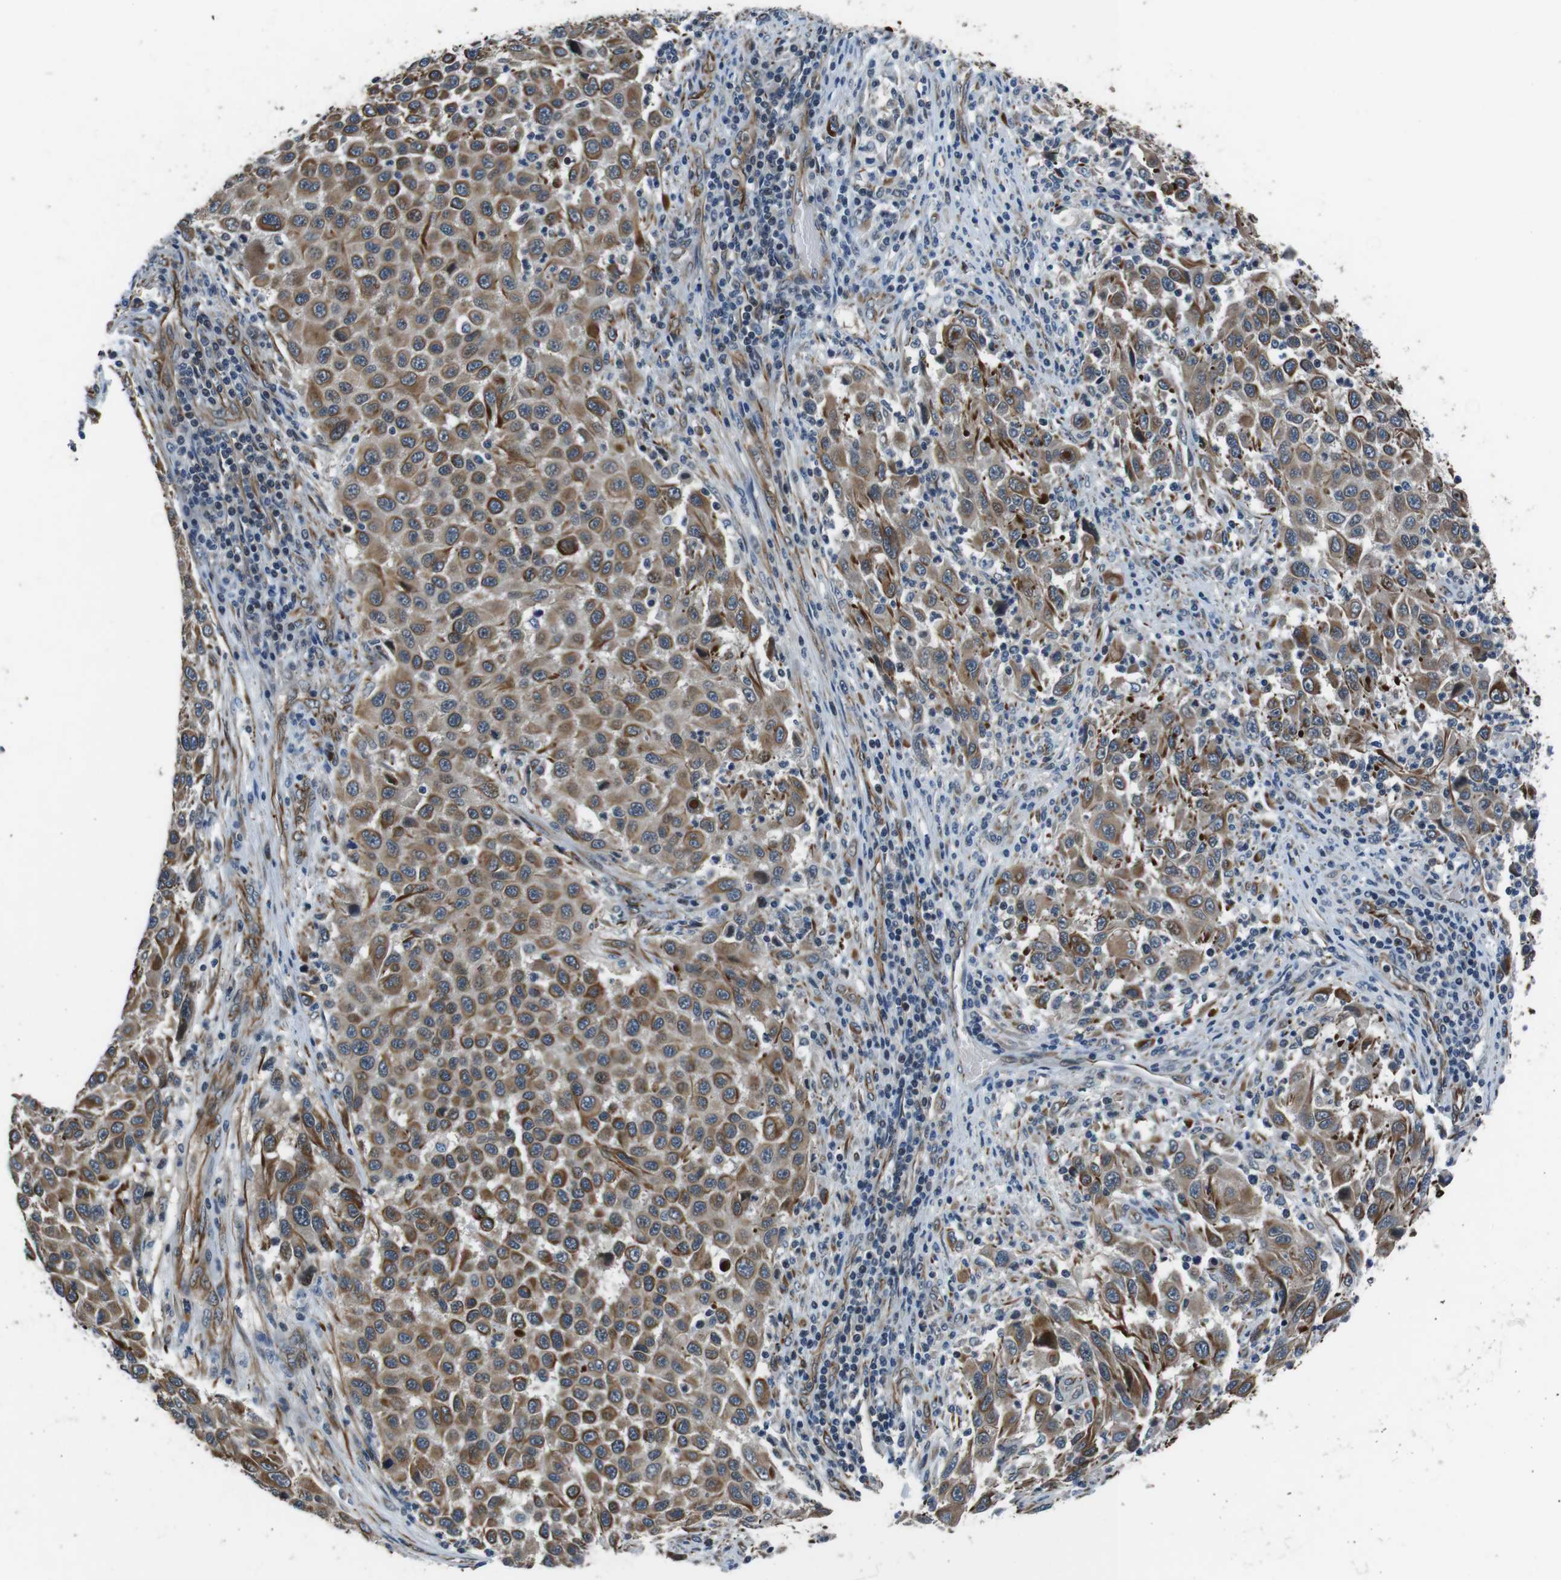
{"staining": {"intensity": "moderate", "quantity": ">75%", "location": "cytoplasmic/membranous"}, "tissue": "melanoma", "cell_type": "Tumor cells", "image_type": "cancer", "snomed": [{"axis": "morphology", "description": "Malignant melanoma, Metastatic site"}, {"axis": "topography", "description": "Lymph node"}], "caption": "A photomicrograph of human malignant melanoma (metastatic site) stained for a protein shows moderate cytoplasmic/membranous brown staining in tumor cells. The staining was performed using DAB (3,3'-diaminobenzidine), with brown indicating positive protein expression. Nuclei are stained blue with hematoxylin.", "gene": "LRRC49", "patient": {"sex": "male", "age": 61}}